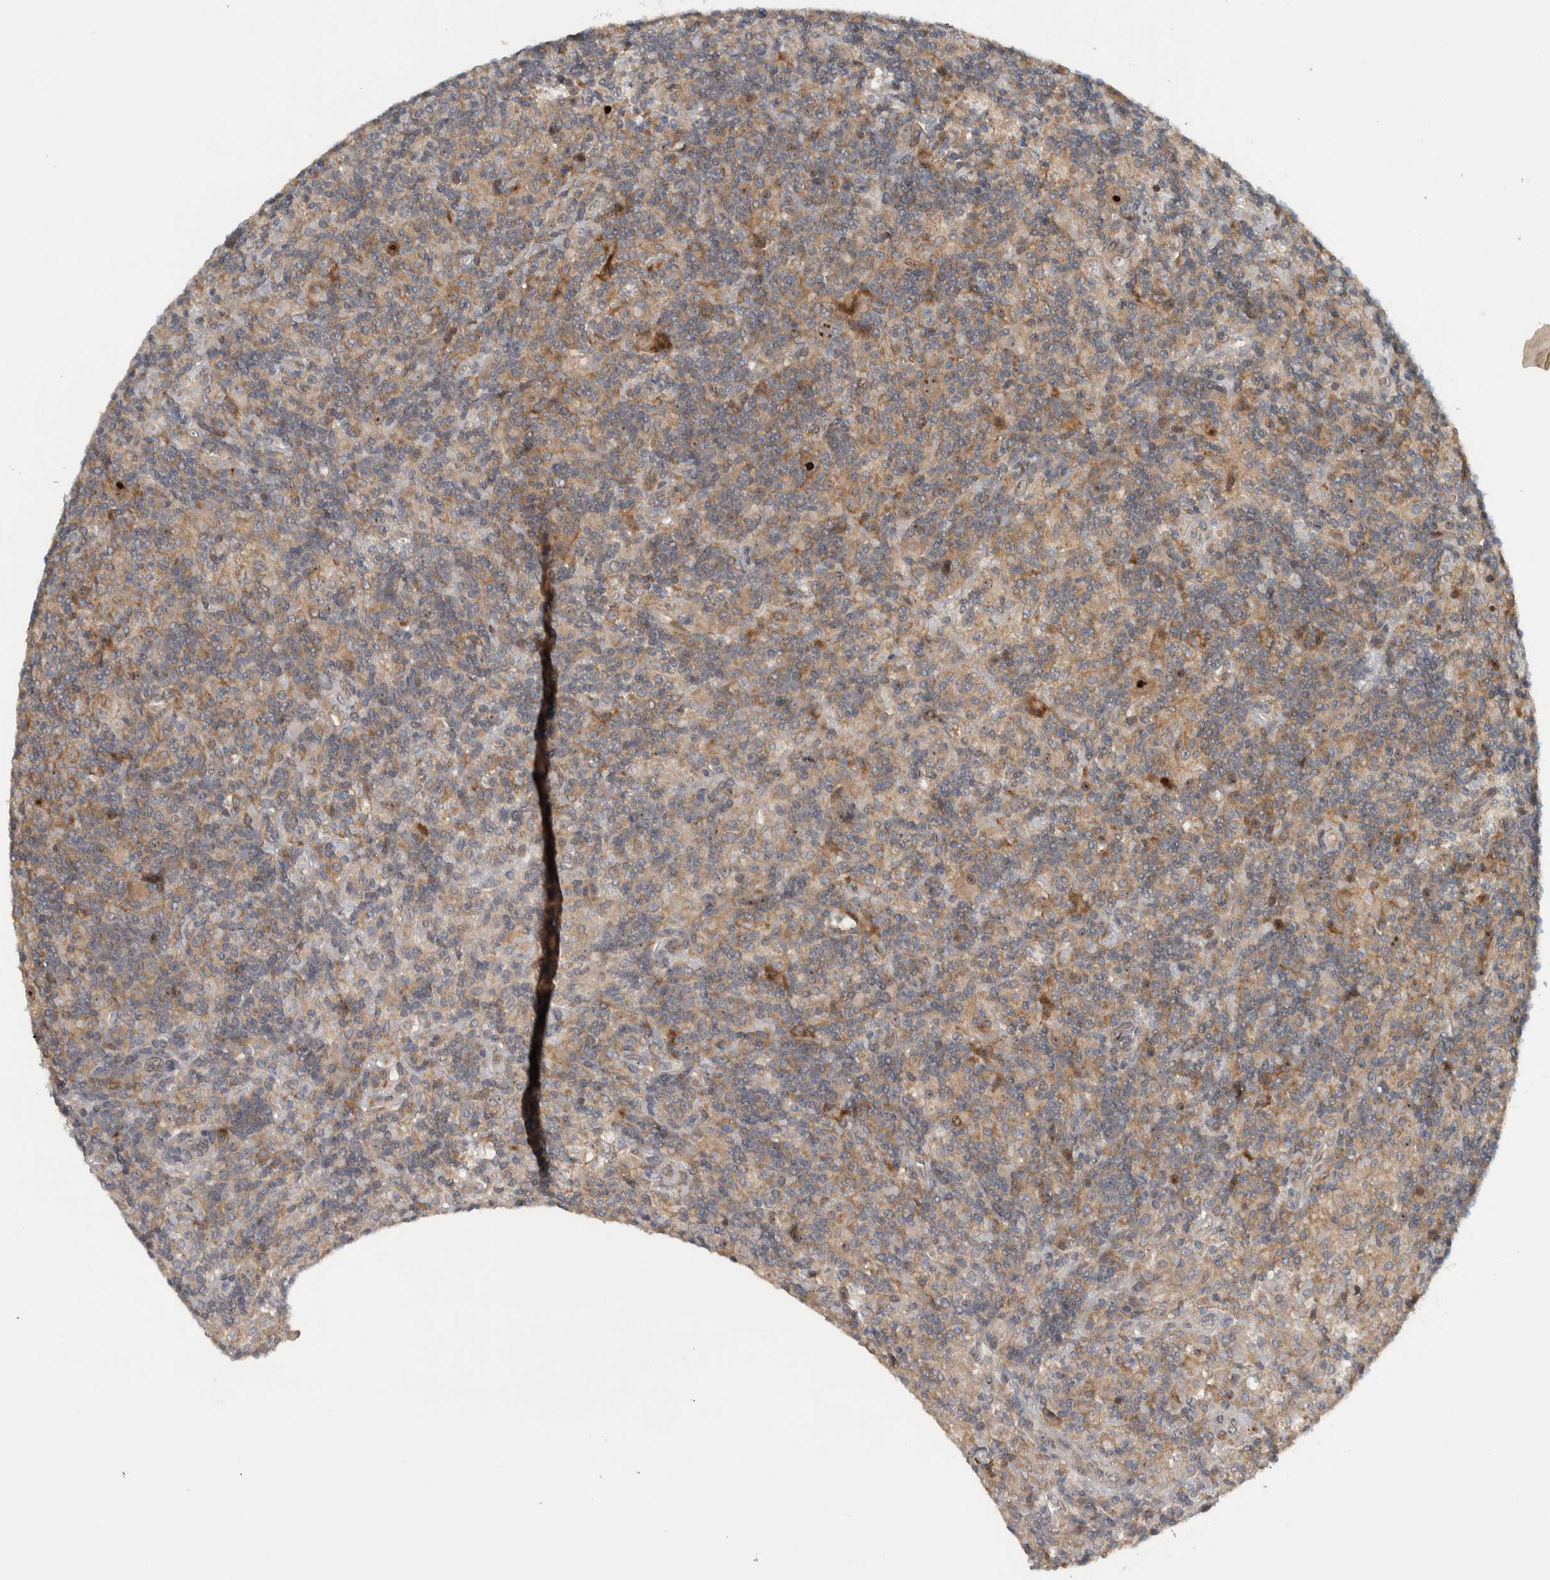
{"staining": {"intensity": "strong", "quantity": "25%-75%", "location": "nuclear"}, "tissue": "lymphoma", "cell_type": "Tumor cells", "image_type": "cancer", "snomed": [{"axis": "morphology", "description": "Hodgkin's disease, NOS"}, {"axis": "topography", "description": "Lymph node"}], "caption": "A high-resolution image shows IHC staining of Hodgkin's disease, which exhibits strong nuclear staining in approximately 25%-75% of tumor cells.", "gene": "XPO5", "patient": {"sex": "male", "age": 70}}